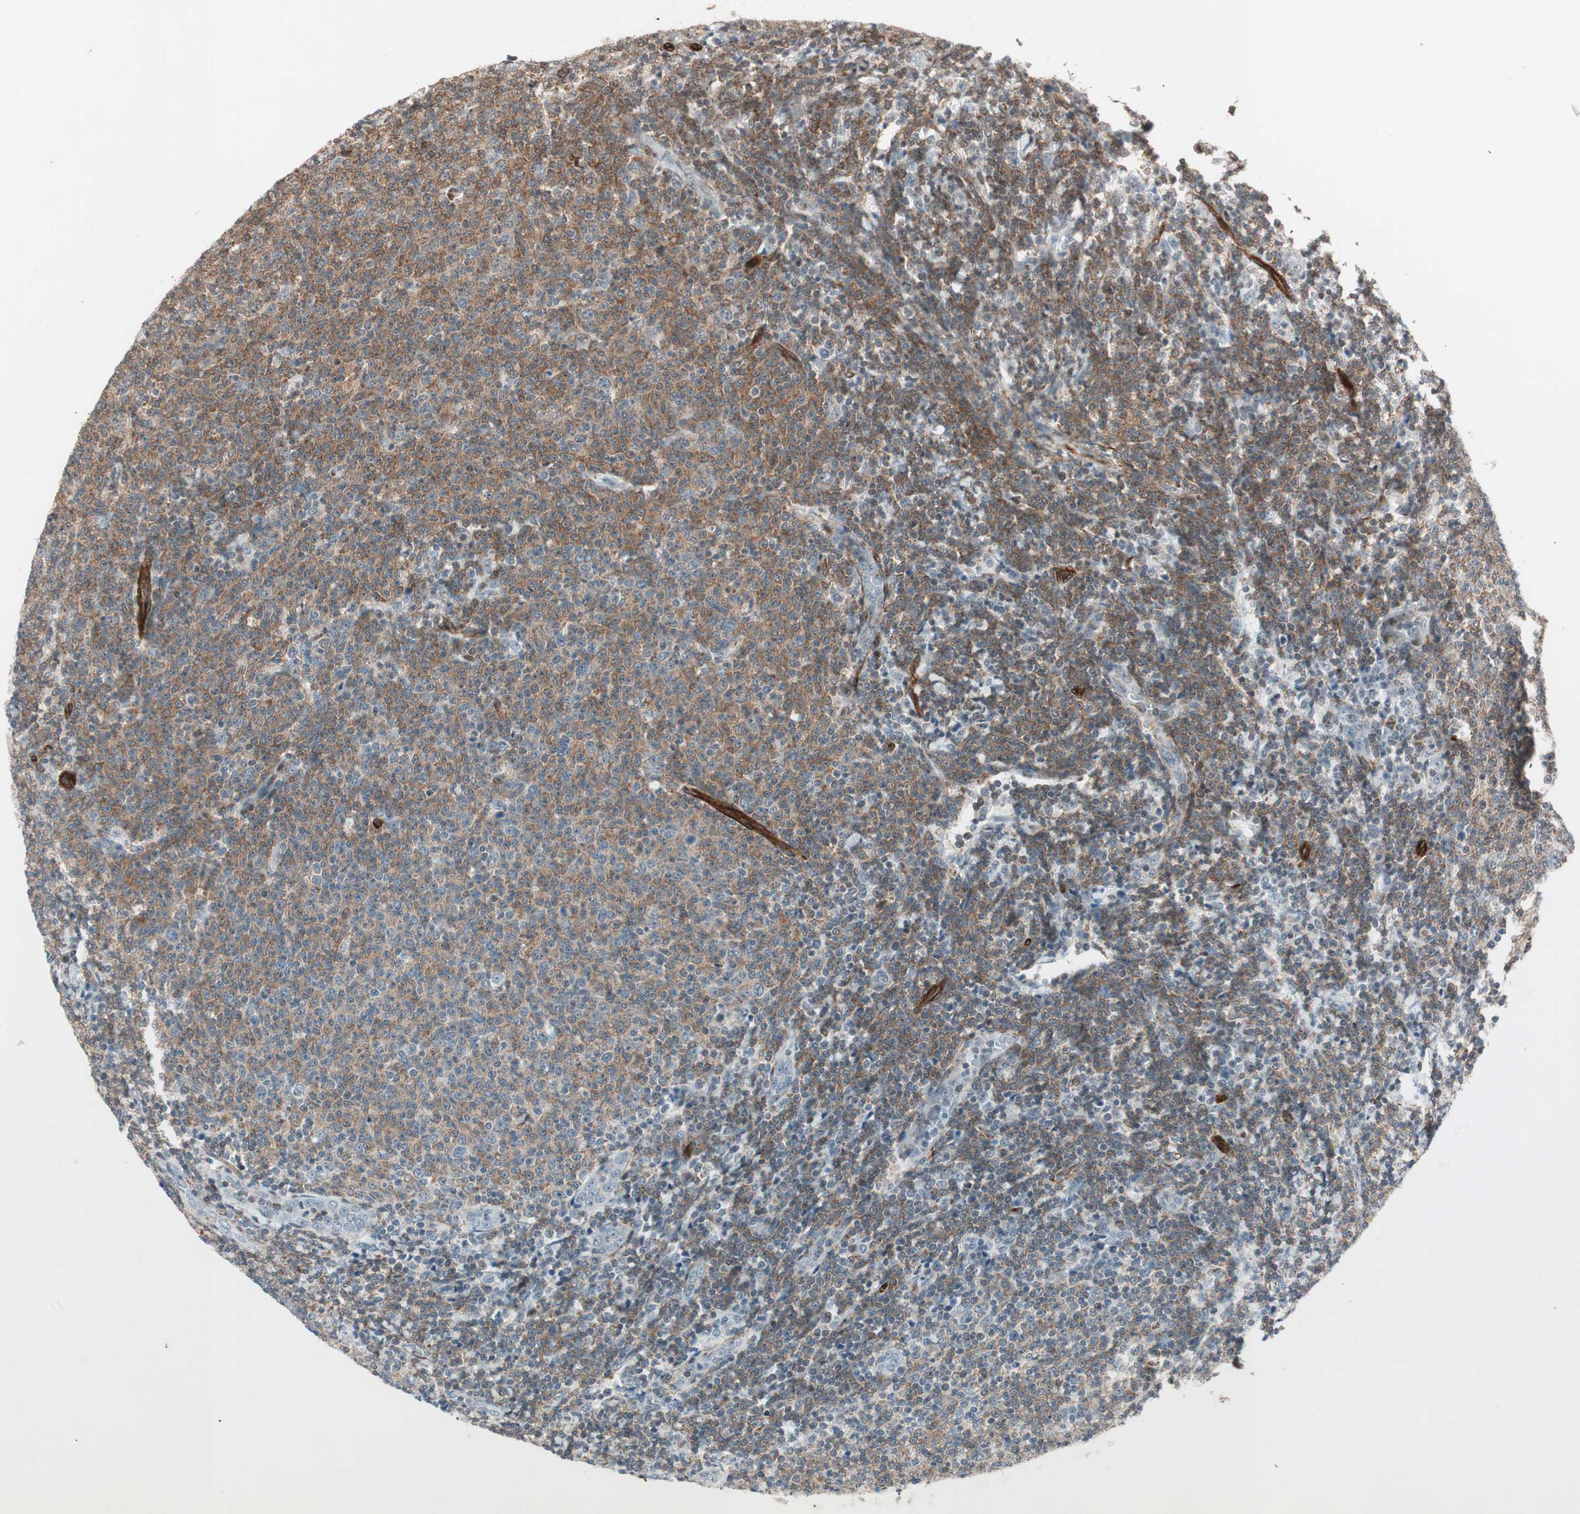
{"staining": {"intensity": "moderate", "quantity": ">75%", "location": "cytoplasmic/membranous"}, "tissue": "lymphoma", "cell_type": "Tumor cells", "image_type": "cancer", "snomed": [{"axis": "morphology", "description": "Malignant lymphoma, non-Hodgkin's type, Low grade"}, {"axis": "topography", "description": "Lymph node"}], "caption": "A photomicrograph of human malignant lymphoma, non-Hodgkin's type (low-grade) stained for a protein displays moderate cytoplasmic/membranous brown staining in tumor cells. Immunohistochemistry stains the protein in brown and the nuclei are stained blue.", "gene": "CDK19", "patient": {"sex": "male", "age": 66}}